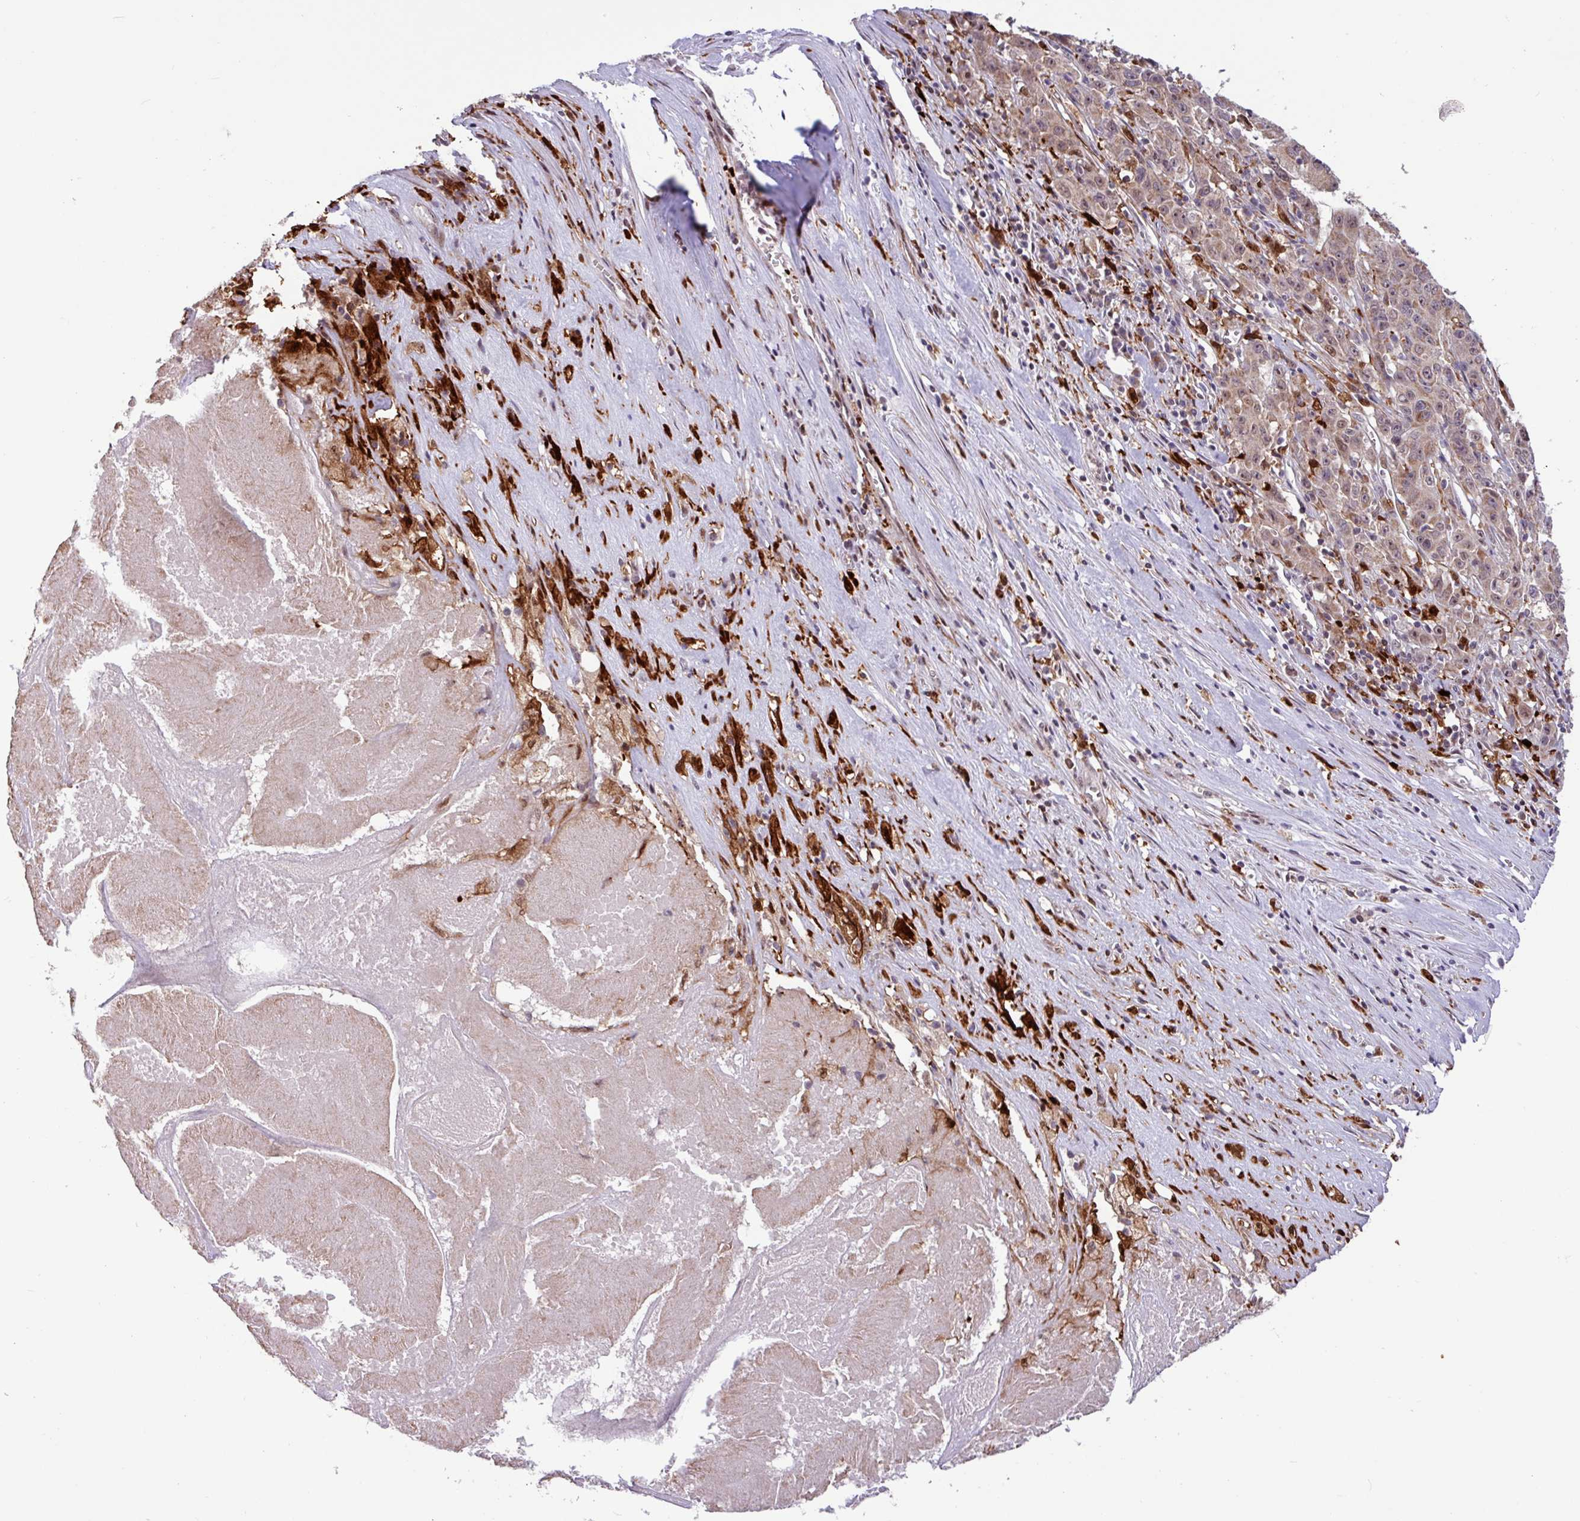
{"staining": {"intensity": "moderate", "quantity": "<25%", "location": "nuclear"}, "tissue": "pancreatic cancer", "cell_type": "Tumor cells", "image_type": "cancer", "snomed": [{"axis": "morphology", "description": "Adenocarcinoma, NOS"}, {"axis": "topography", "description": "Pancreas"}], "caption": "Protein staining of pancreatic adenocarcinoma tissue displays moderate nuclear expression in approximately <25% of tumor cells.", "gene": "BRD3", "patient": {"sex": "male", "age": 63}}